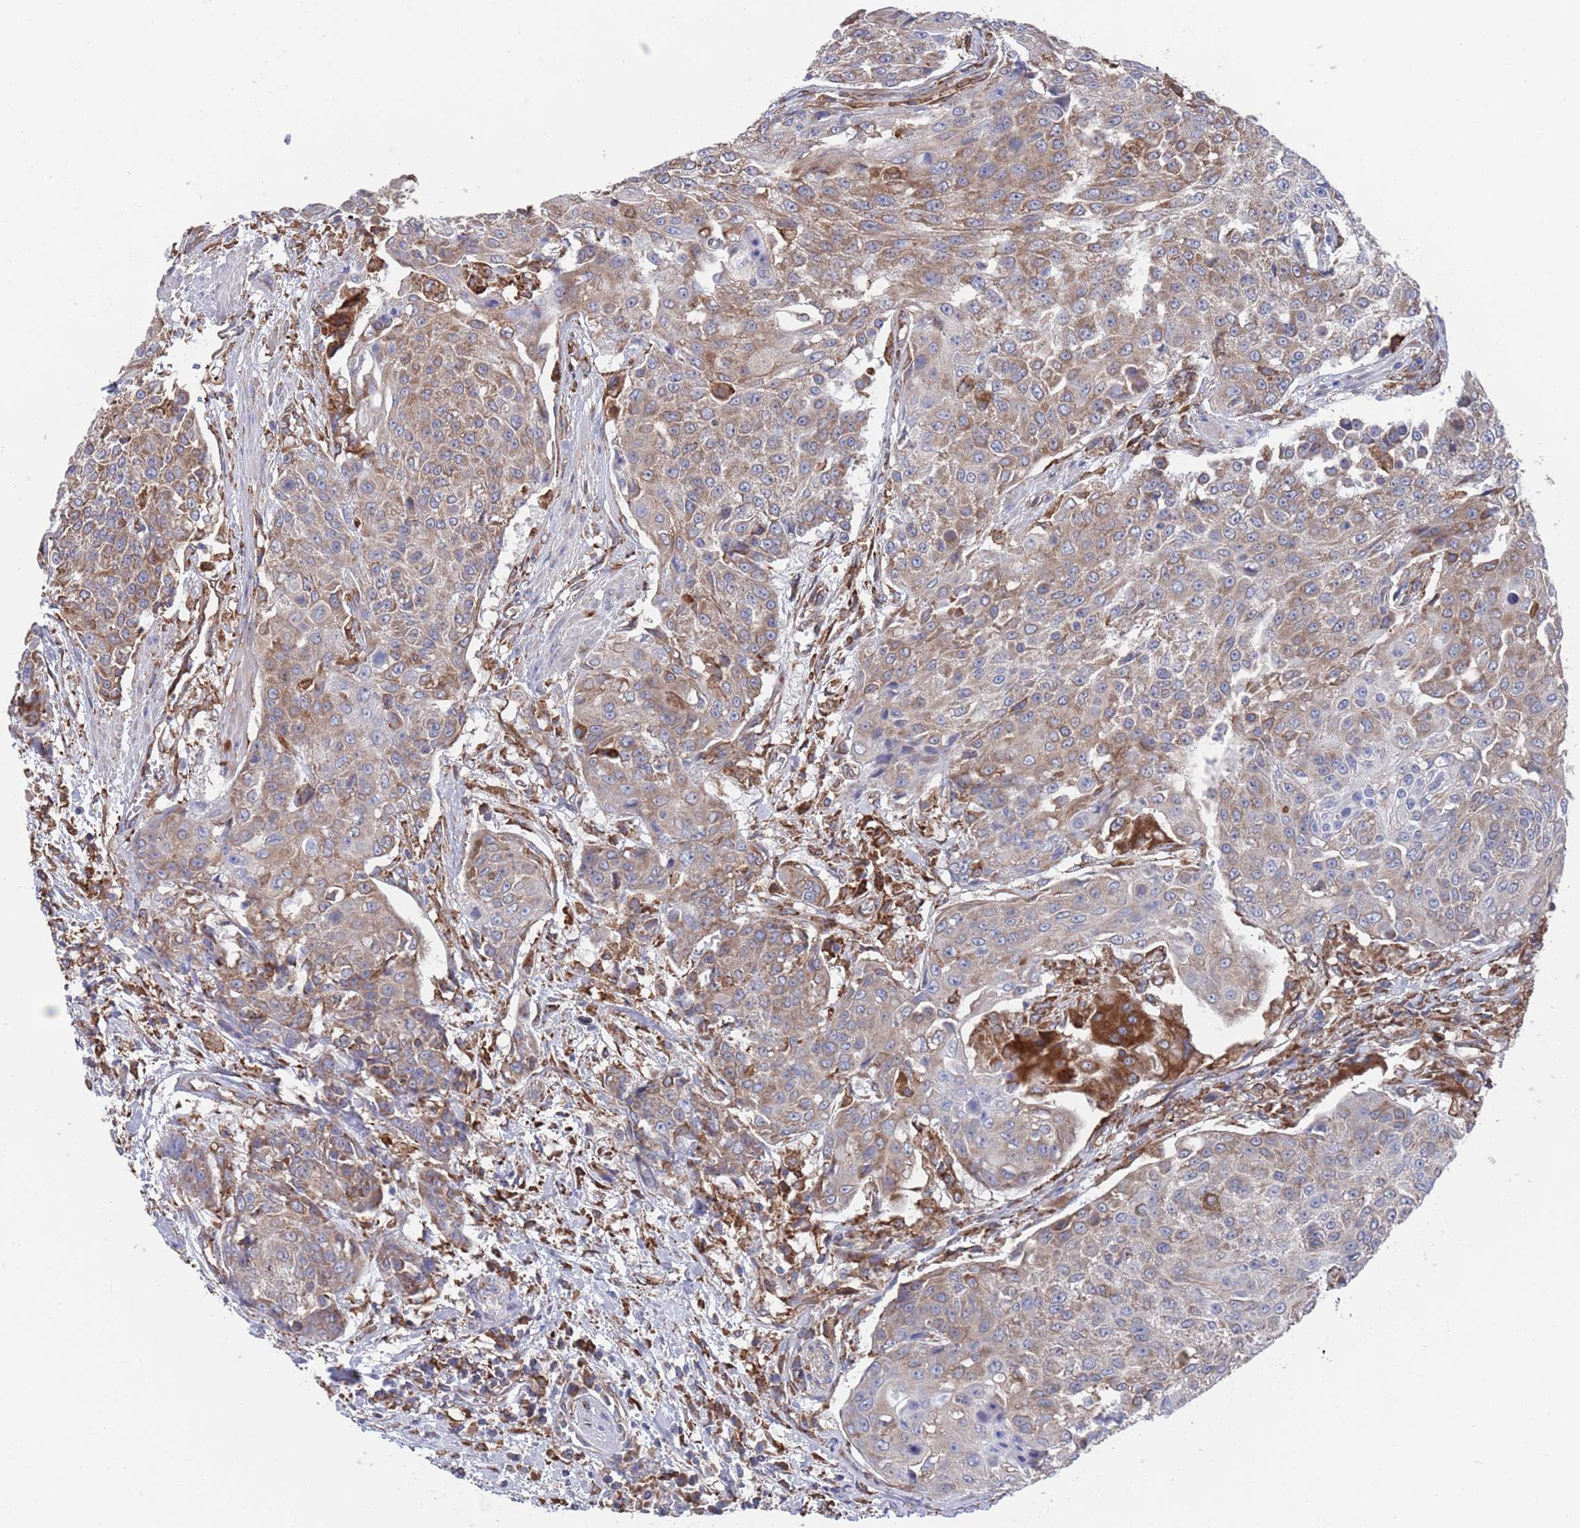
{"staining": {"intensity": "weak", "quantity": ">75%", "location": "cytoplasmic/membranous"}, "tissue": "urothelial cancer", "cell_type": "Tumor cells", "image_type": "cancer", "snomed": [{"axis": "morphology", "description": "Urothelial carcinoma, High grade"}, {"axis": "topography", "description": "Urinary bladder"}], "caption": "The image reveals staining of urothelial carcinoma (high-grade), revealing weak cytoplasmic/membranous protein expression (brown color) within tumor cells.", "gene": "GID8", "patient": {"sex": "female", "age": 63}}